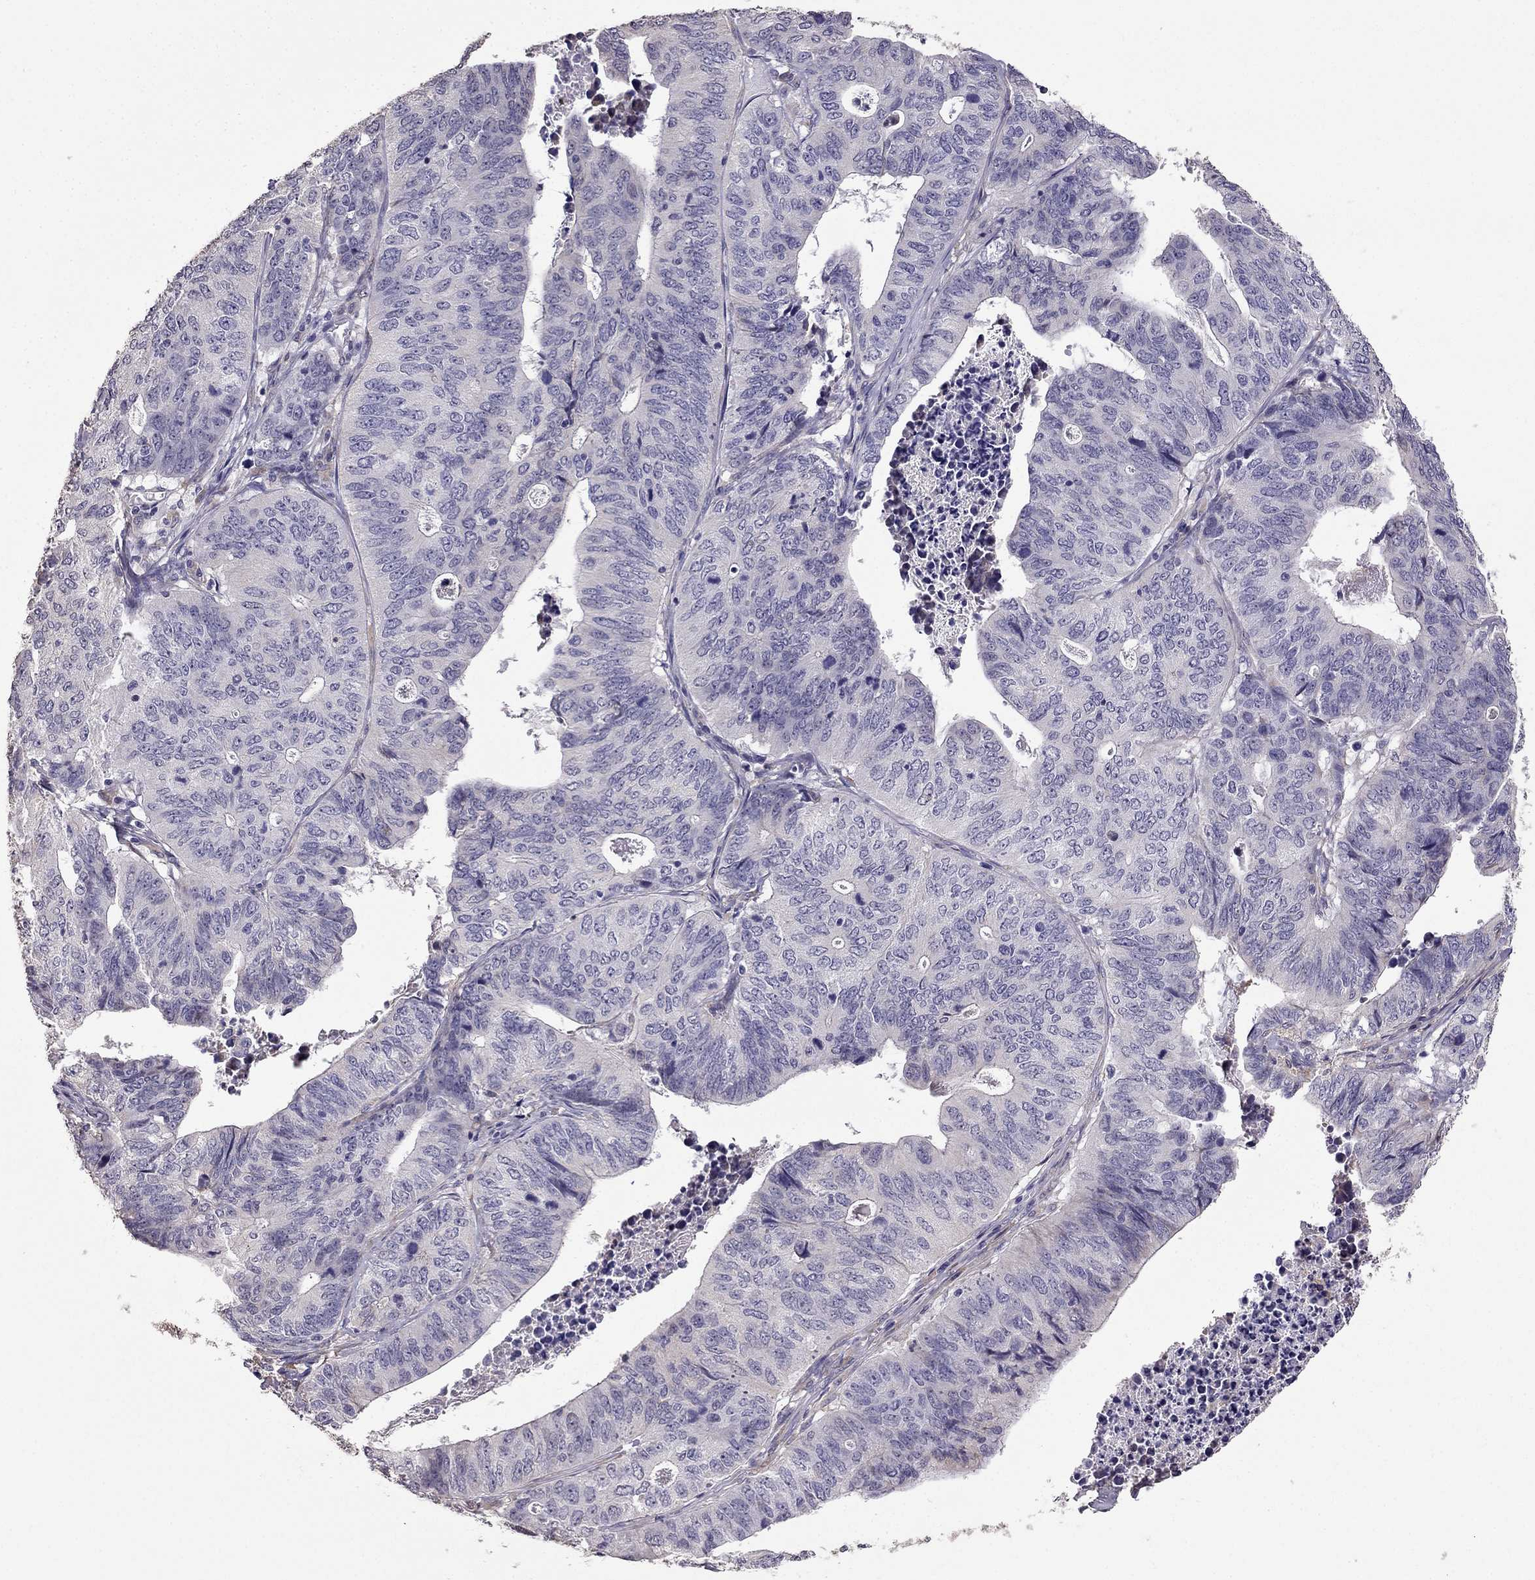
{"staining": {"intensity": "negative", "quantity": "none", "location": "none"}, "tissue": "stomach cancer", "cell_type": "Tumor cells", "image_type": "cancer", "snomed": [{"axis": "morphology", "description": "Adenocarcinoma, NOS"}, {"axis": "topography", "description": "Stomach, upper"}], "caption": "The photomicrograph reveals no staining of tumor cells in stomach cancer (adenocarcinoma).", "gene": "CDH9", "patient": {"sex": "female", "age": 67}}